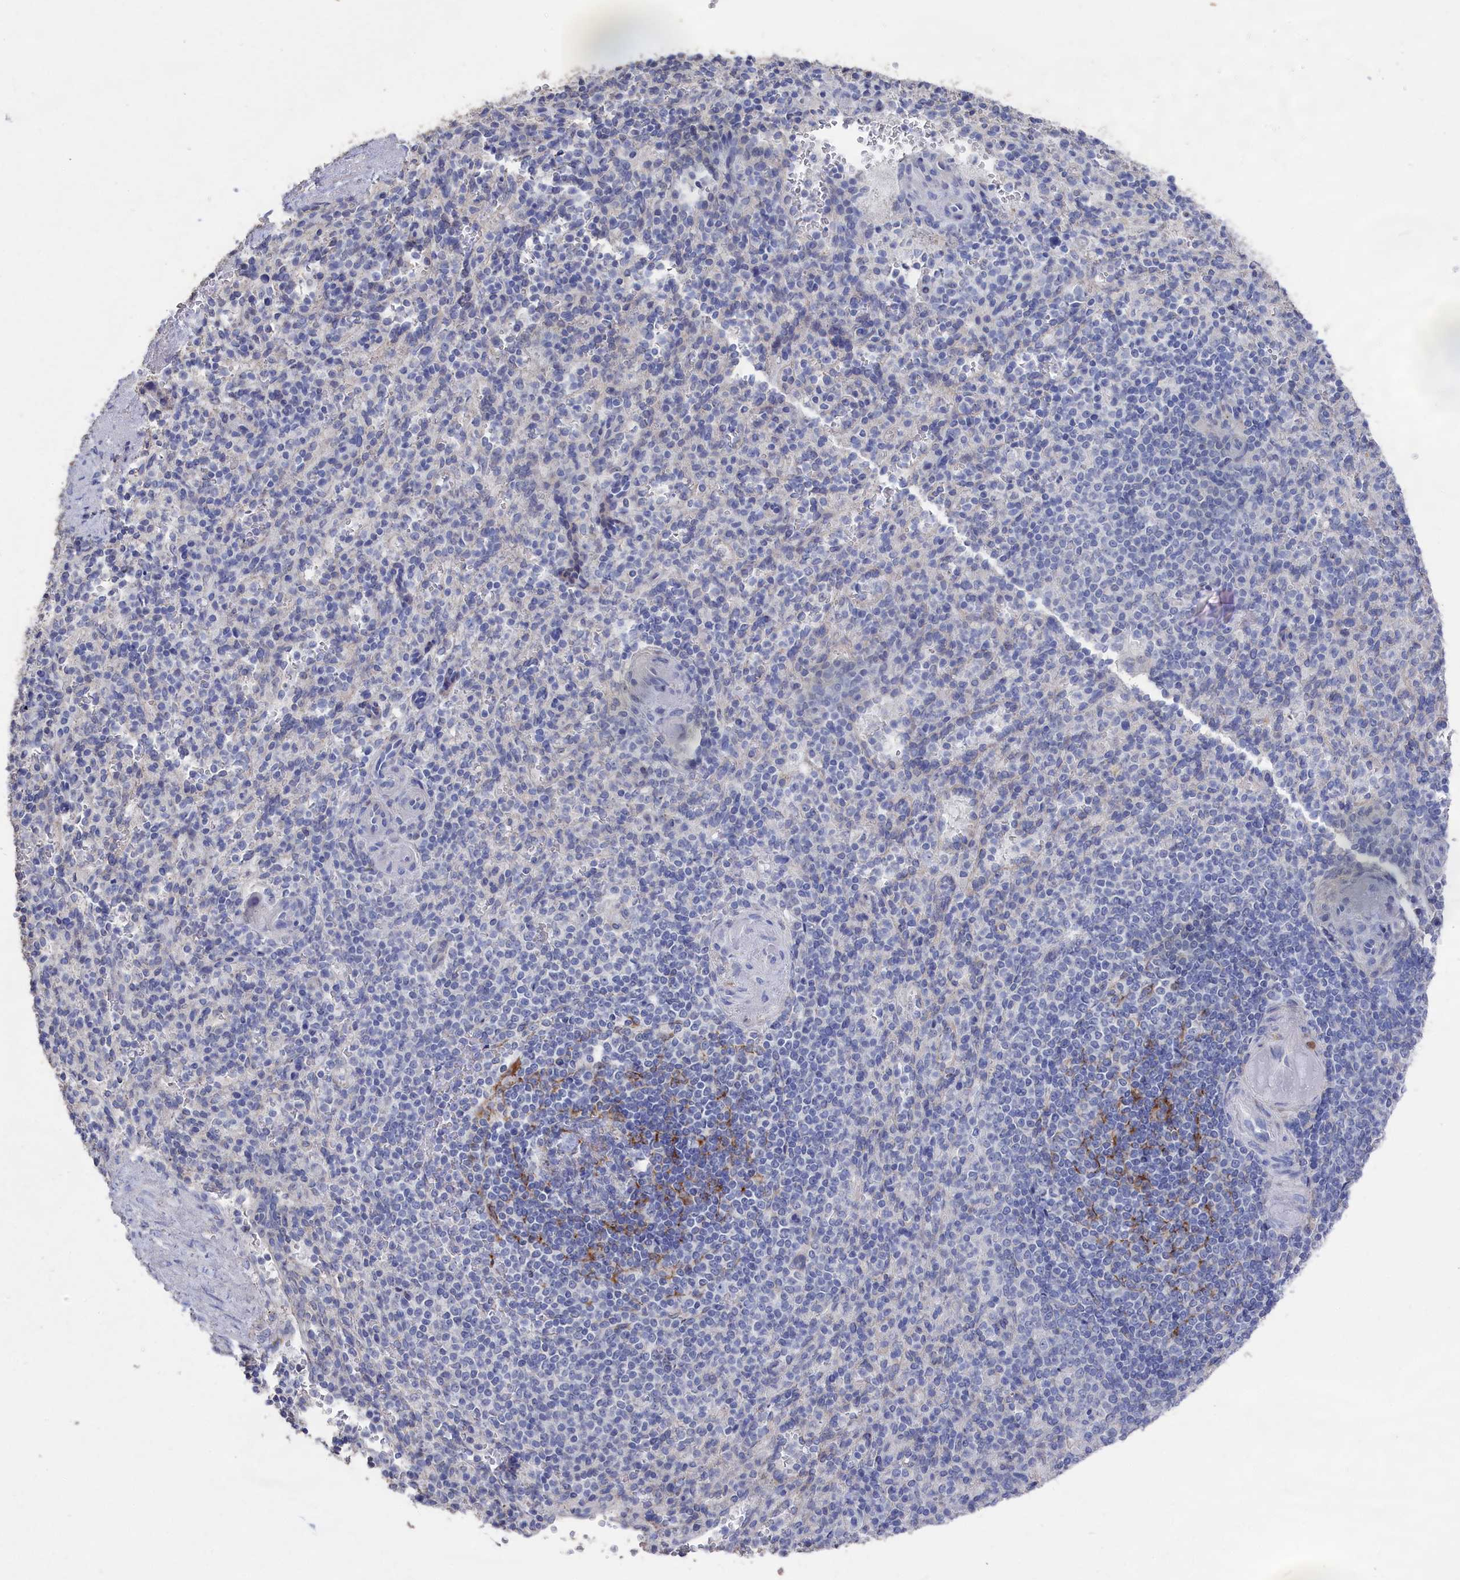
{"staining": {"intensity": "negative", "quantity": "none", "location": "none"}, "tissue": "spleen", "cell_type": "Cells in red pulp", "image_type": "normal", "snomed": [{"axis": "morphology", "description": "Normal tissue, NOS"}, {"axis": "topography", "description": "Spleen"}], "caption": "IHC of benign human spleen displays no positivity in cells in red pulp. (Brightfield microscopy of DAB immunohistochemistry (IHC) at high magnification).", "gene": "SEMG2", "patient": {"sex": "female", "age": 74}}